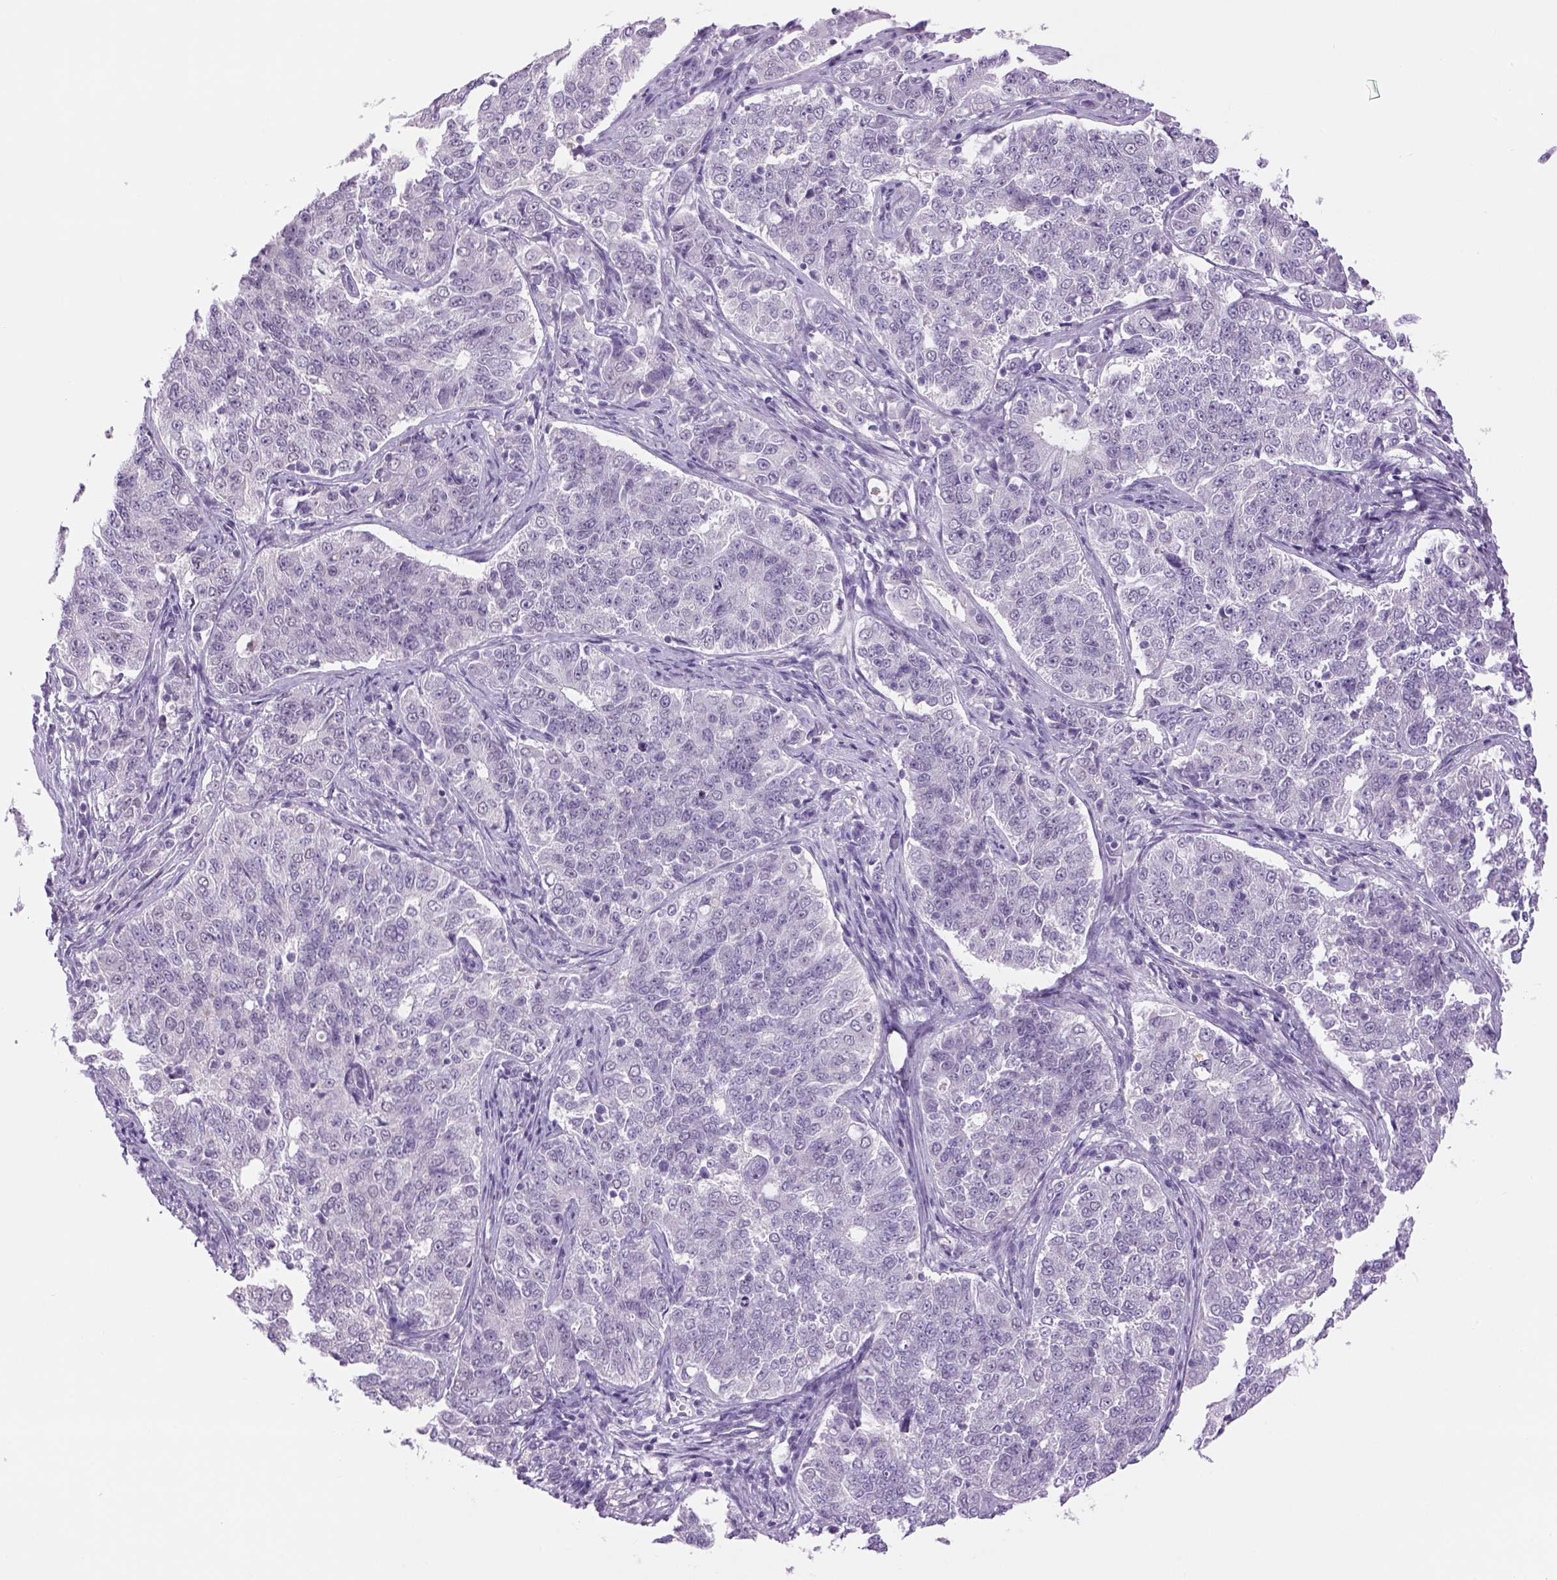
{"staining": {"intensity": "negative", "quantity": "none", "location": "none"}, "tissue": "endometrial cancer", "cell_type": "Tumor cells", "image_type": "cancer", "snomed": [{"axis": "morphology", "description": "Adenocarcinoma, NOS"}, {"axis": "topography", "description": "Endometrium"}], "caption": "Histopathology image shows no protein expression in tumor cells of endometrial adenocarcinoma tissue.", "gene": "DBH", "patient": {"sex": "female", "age": 43}}